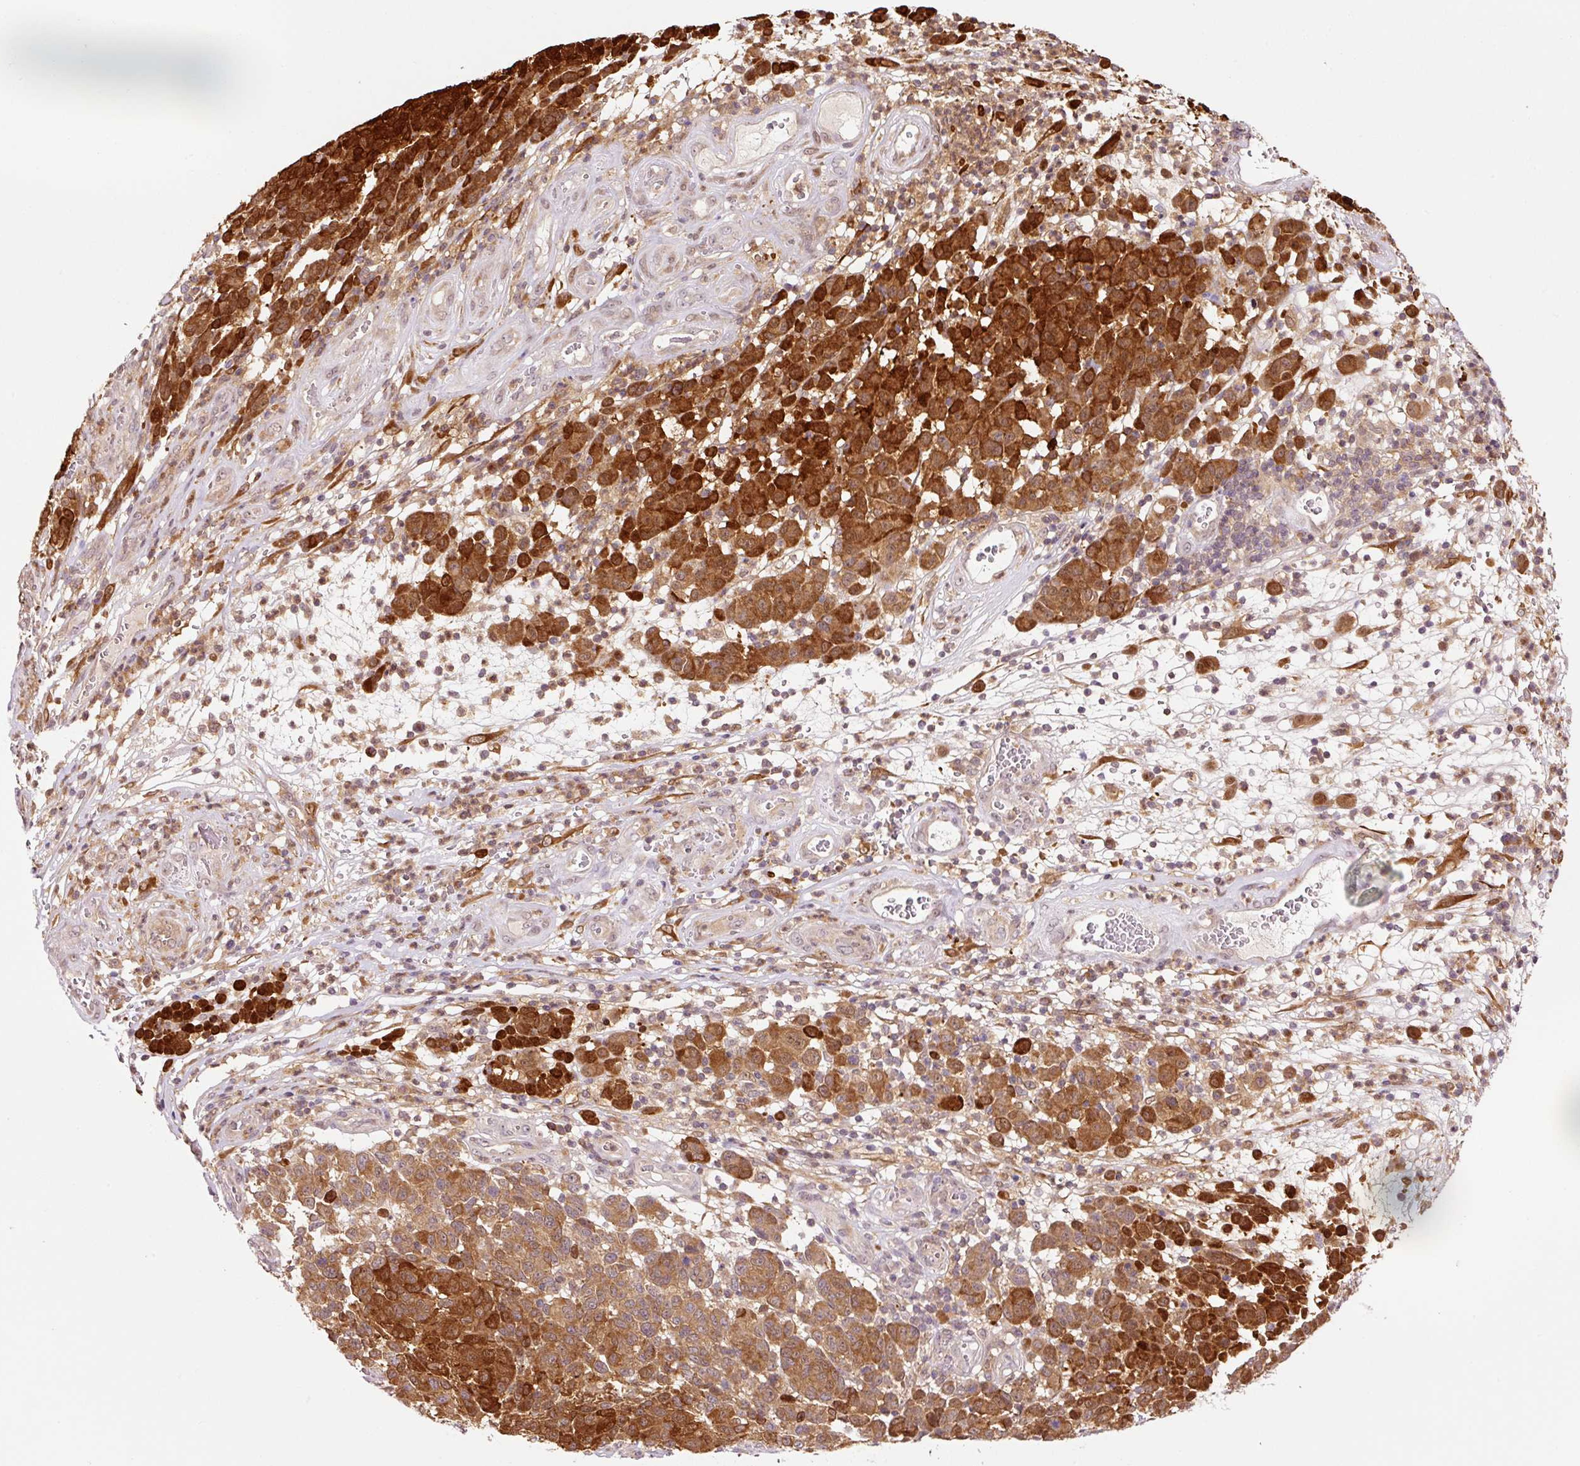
{"staining": {"intensity": "strong", "quantity": "25%-75%", "location": "cytoplasmic/membranous,nuclear"}, "tissue": "melanoma", "cell_type": "Tumor cells", "image_type": "cancer", "snomed": [{"axis": "morphology", "description": "Malignant melanoma, NOS"}, {"axis": "topography", "description": "Skin"}], "caption": "A photomicrograph of malignant melanoma stained for a protein shows strong cytoplasmic/membranous and nuclear brown staining in tumor cells.", "gene": "FBXL14", "patient": {"sex": "male", "age": 49}}